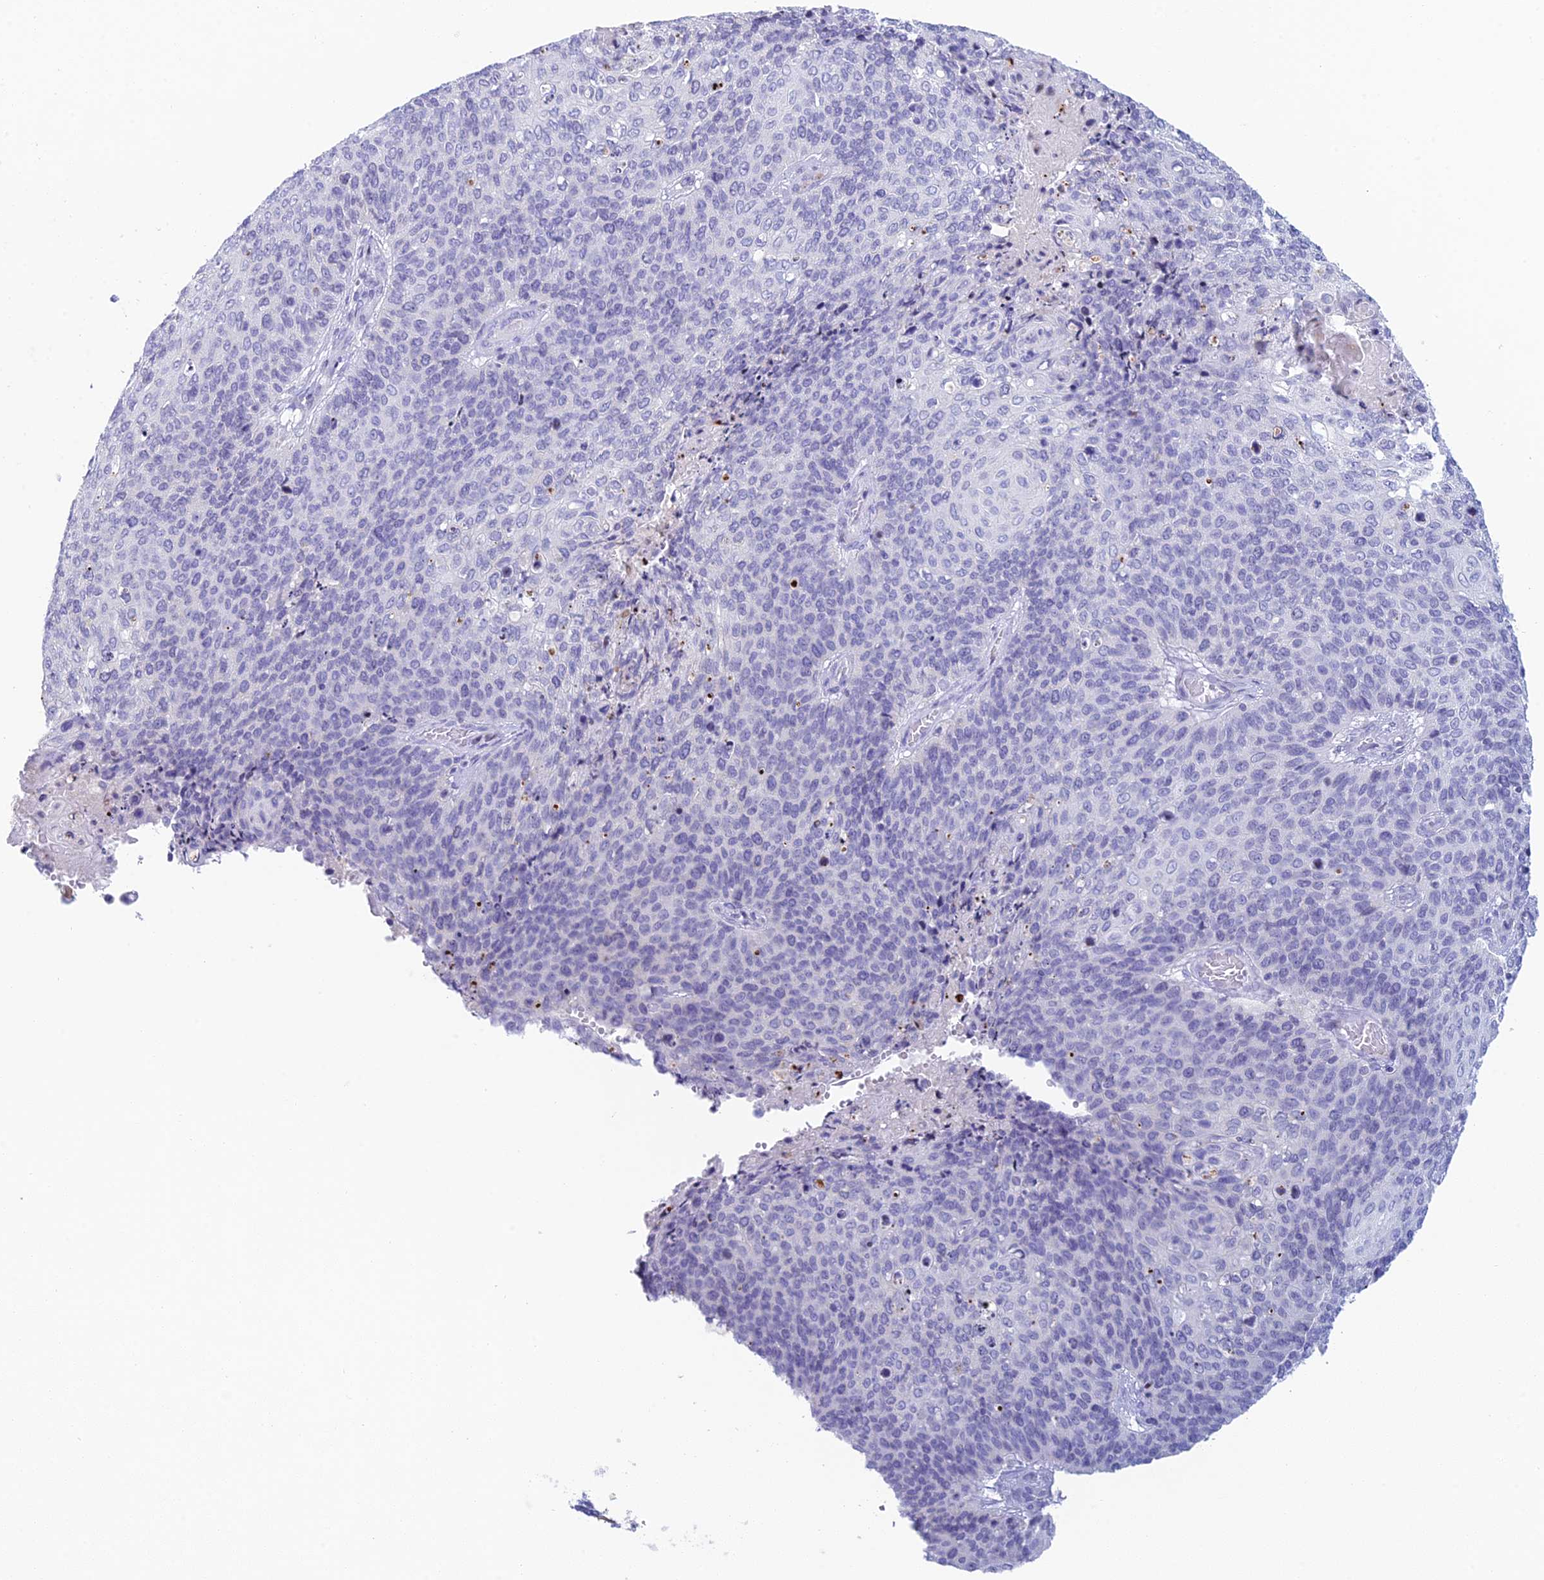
{"staining": {"intensity": "negative", "quantity": "none", "location": "none"}, "tissue": "cervical cancer", "cell_type": "Tumor cells", "image_type": "cancer", "snomed": [{"axis": "morphology", "description": "Squamous cell carcinoma, NOS"}, {"axis": "topography", "description": "Cervix"}], "caption": "DAB (3,3'-diaminobenzidine) immunohistochemical staining of human squamous cell carcinoma (cervical) reveals no significant expression in tumor cells. (Immunohistochemistry (ihc), brightfield microscopy, high magnification).", "gene": "REXO5", "patient": {"sex": "female", "age": 39}}